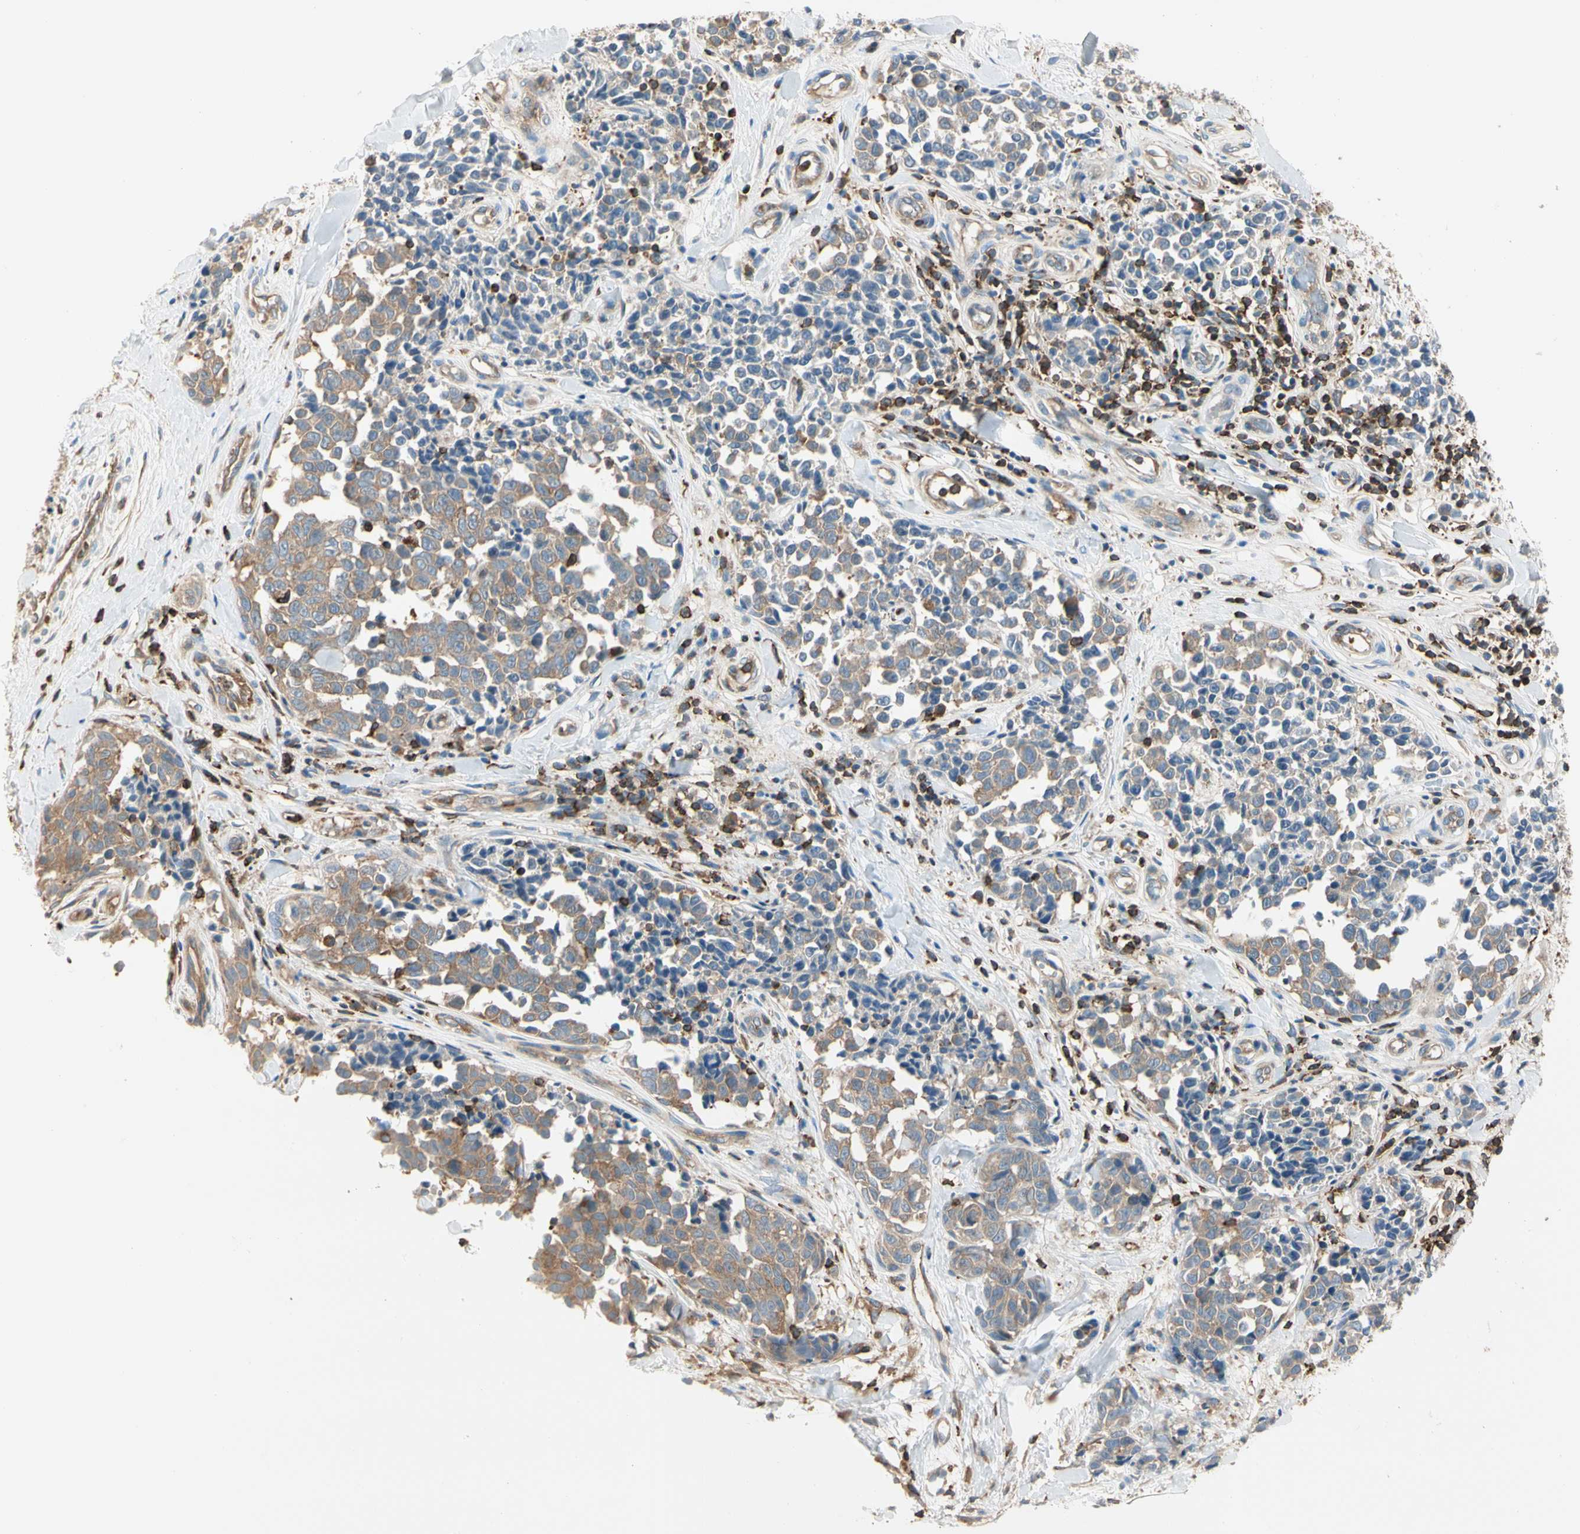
{"staining": {"intensity": "weak", "quantity": ">75%", "location": "cytoplasmic/membranous"}, "tissue": "melanoma", "cell_type": "Tumor cells", "image_type": "cancer", "snomed": [{"axis": "morphology", "description": "Malignant melanoma, NOS"}, {"axis": "topography", "description": "Skin"}], "caption": "Immunohistochemistry (IHC) of melanoma demonstrates low levels of weak cytoplasmic/membranous positivity in about >75% of tumor cells.", "gene": "CAPZA2", "patient": {"sex": "female", "age": 64}}